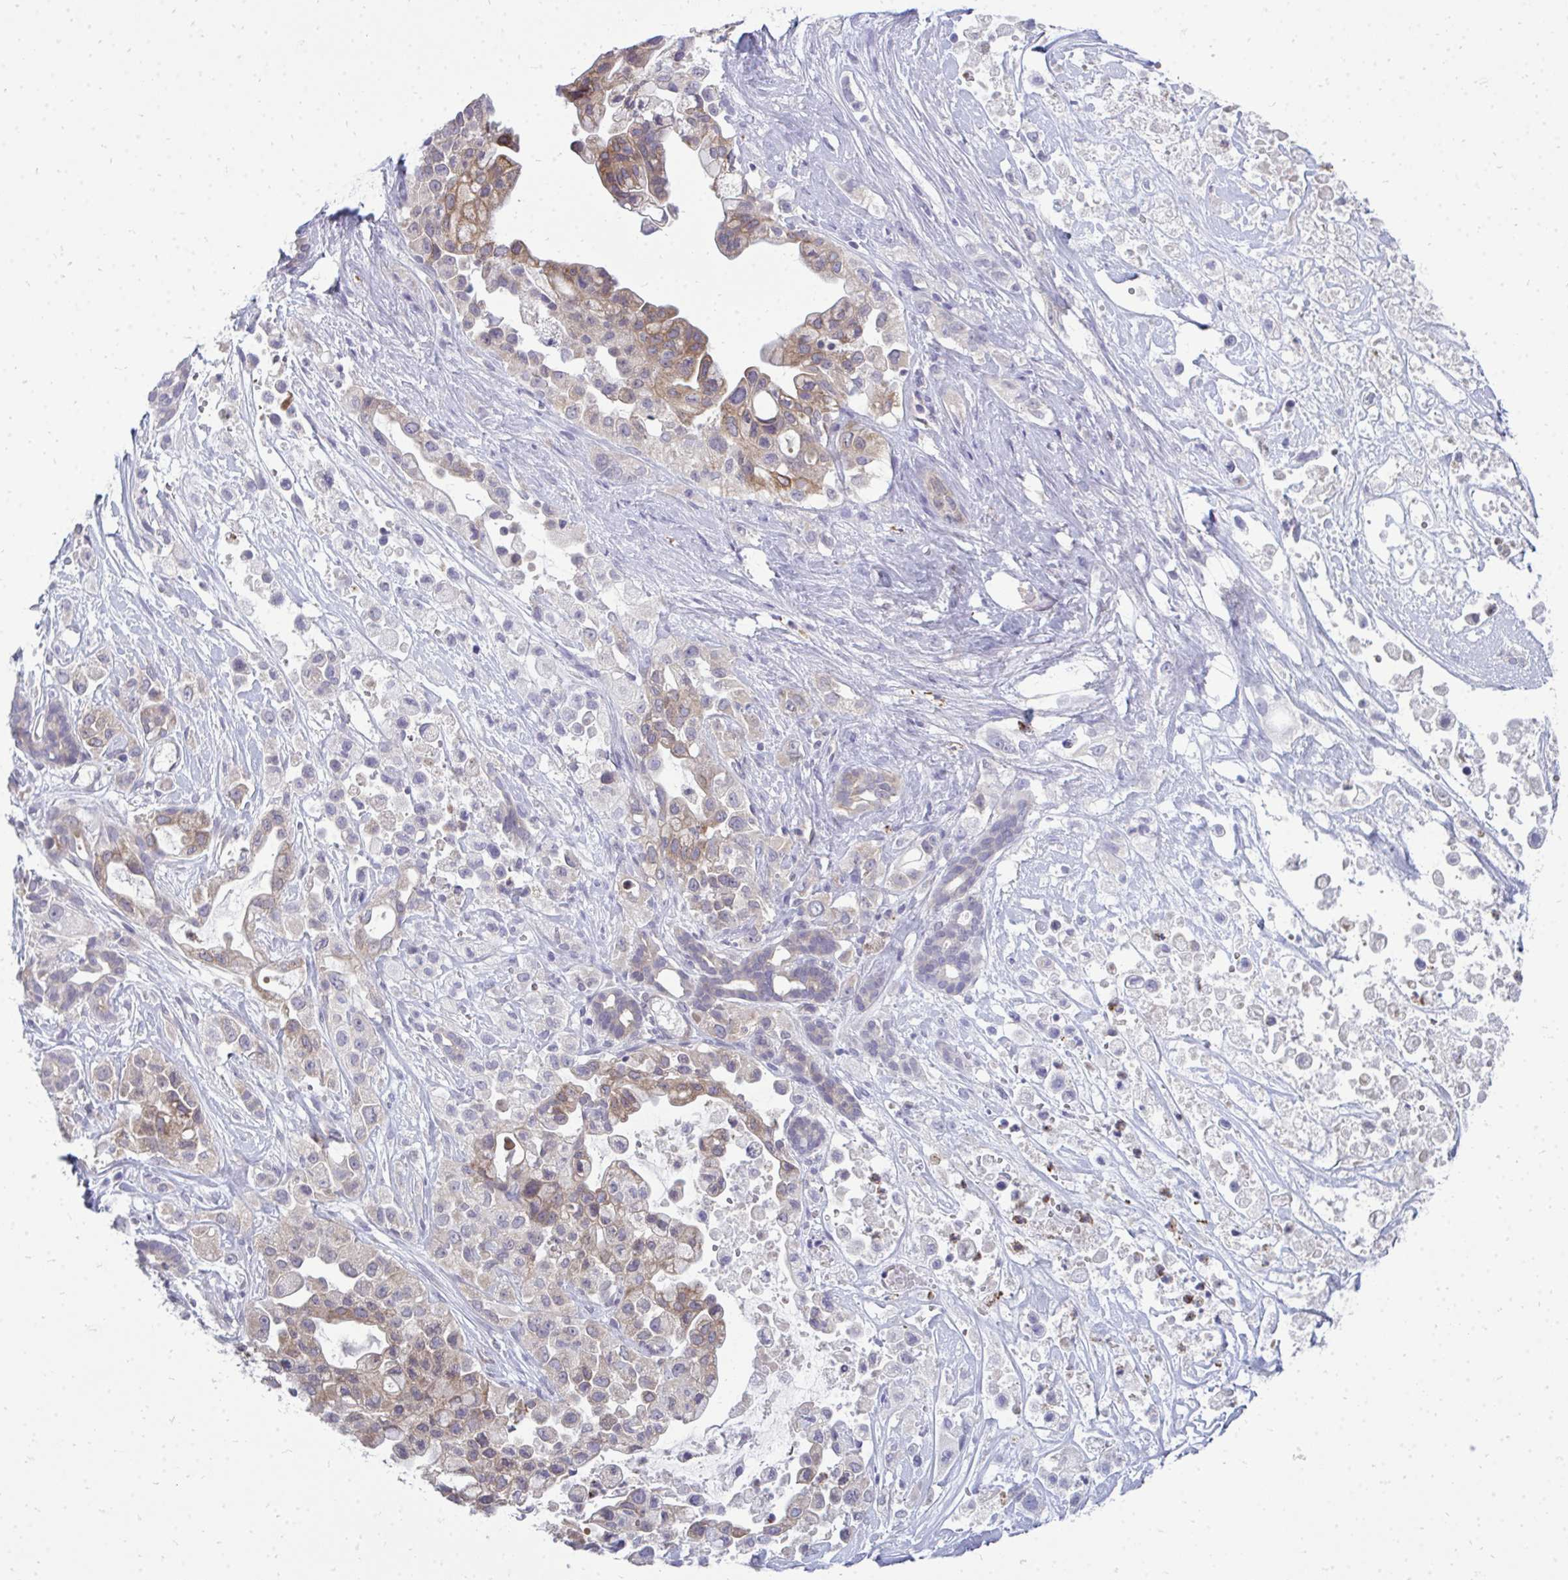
{"staining": {"intensity": "moderate", "quantity": "25%-75%", "location": "cytoplasmic/membranous"}, "tissue": "pancreatic cancer", "cell_type": "Tumor cells", "image_type": "cancer", "snomed": [{"axis": "morphology", "description": "Adenocarcinoma, NOS"}, {"axis": "topography", "description": "Pancreas"}], "caption": "Human pancreatic adenocarcinoma stained with a protein marker reveals moderate staining in tumor cells.", "gene": "ACSL5", "patient": {"sex": "male", "age": 44}}